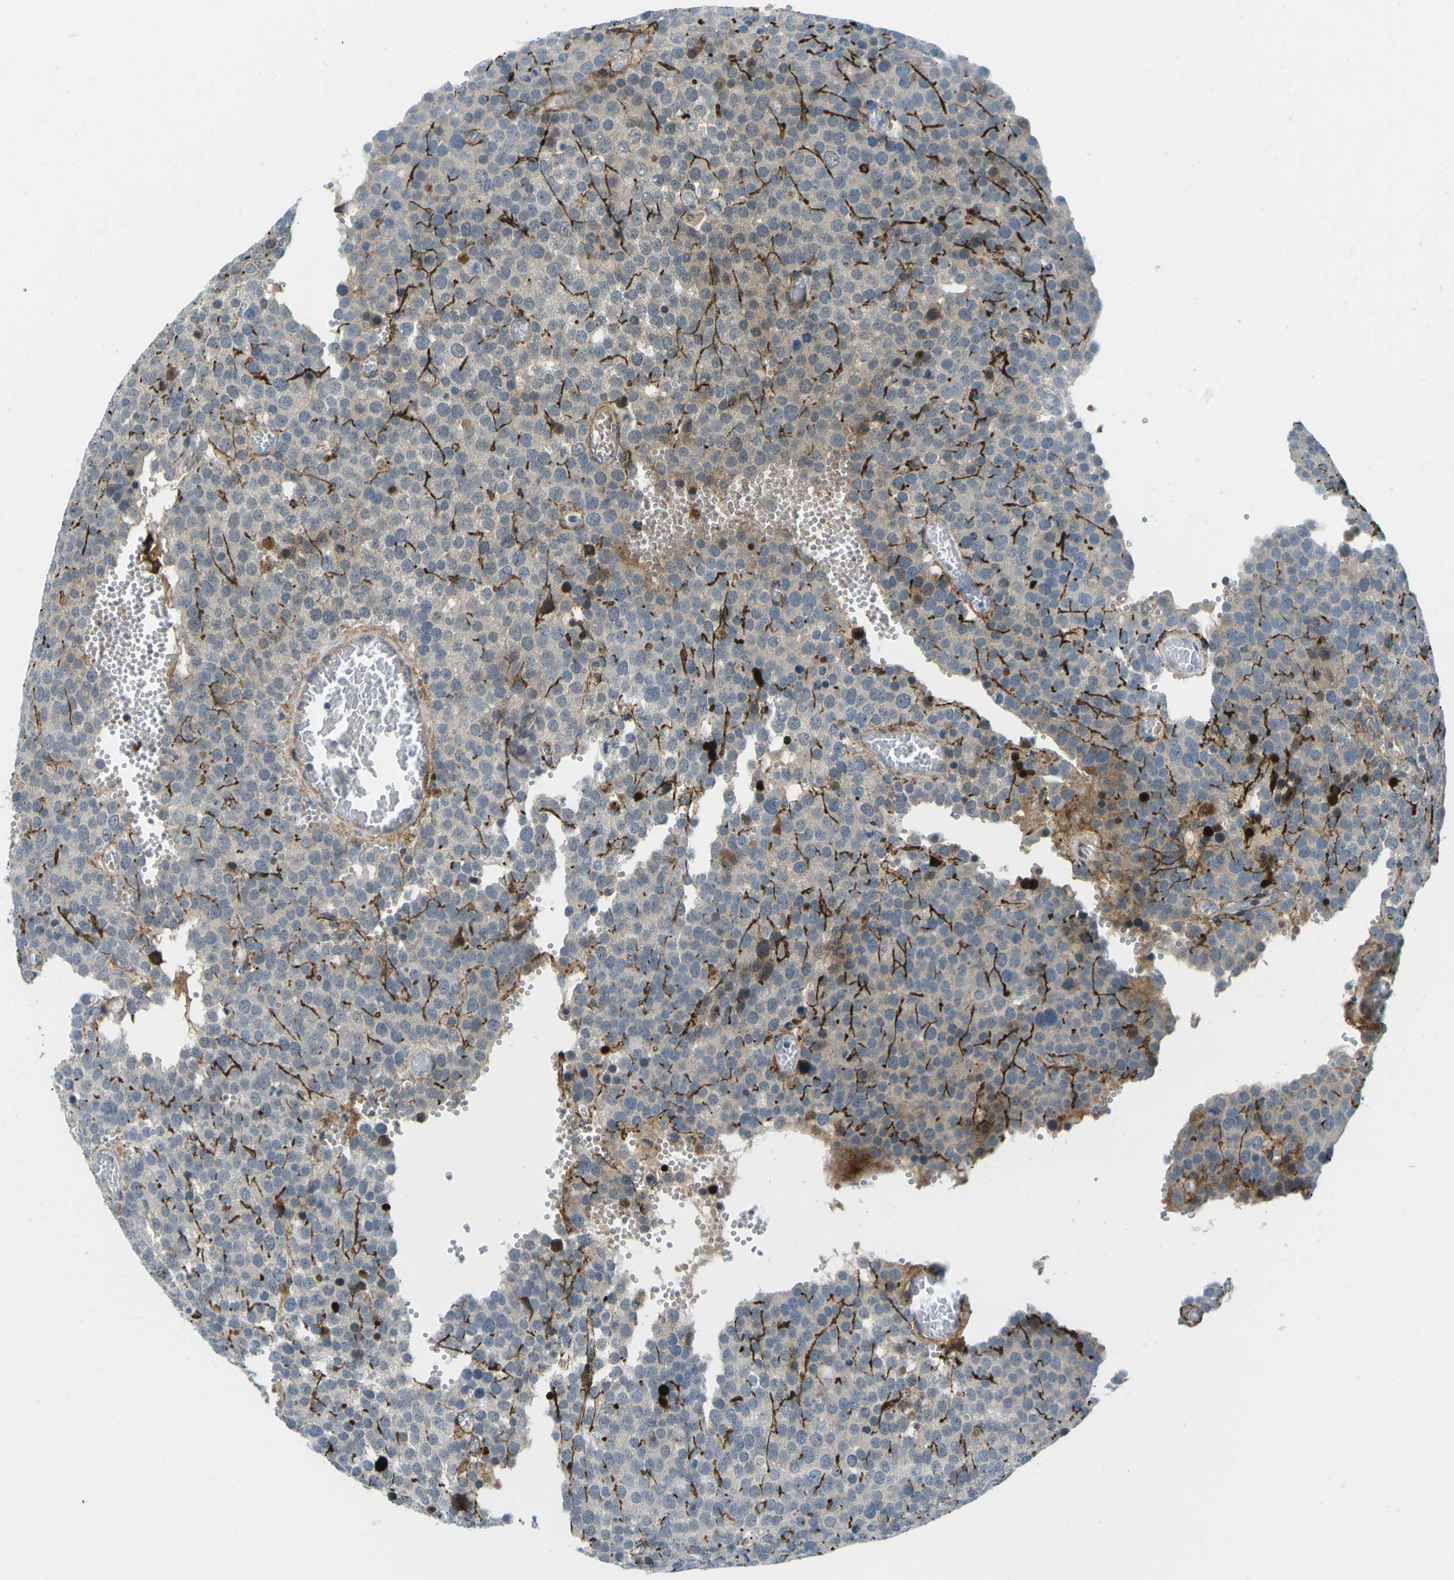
{"staining": {"intensity": "weak", "quantity": "25%-75%", "location": "cytoplasmic/membranous"}, "tissue": "testis cancer", "cell_type": "Tumor cells", "image_type": "cancer", "snomed": [{"axis": "morphology", "description": "Normal tissue, NOS"}, {"axis": "morphology", "description": "Seminoma, NOS"}, {"axis": "topography", "description": "Testis"}], "caption": "IHC staining of testis seminoma, which demonstrates low levels of weak cytoplasmic/membranous staining in approximately 25%-75% of tumor cells indicating weak cytoplasmic/membranous protein expression. The staining was performed using DAB (3,3'-diaminobenzidine) (brown) for protein detection and nuclei were counterstained in hematoxylin (blue).", "gene": "CFB", "patient": {"sex": "male", "age": 71}}